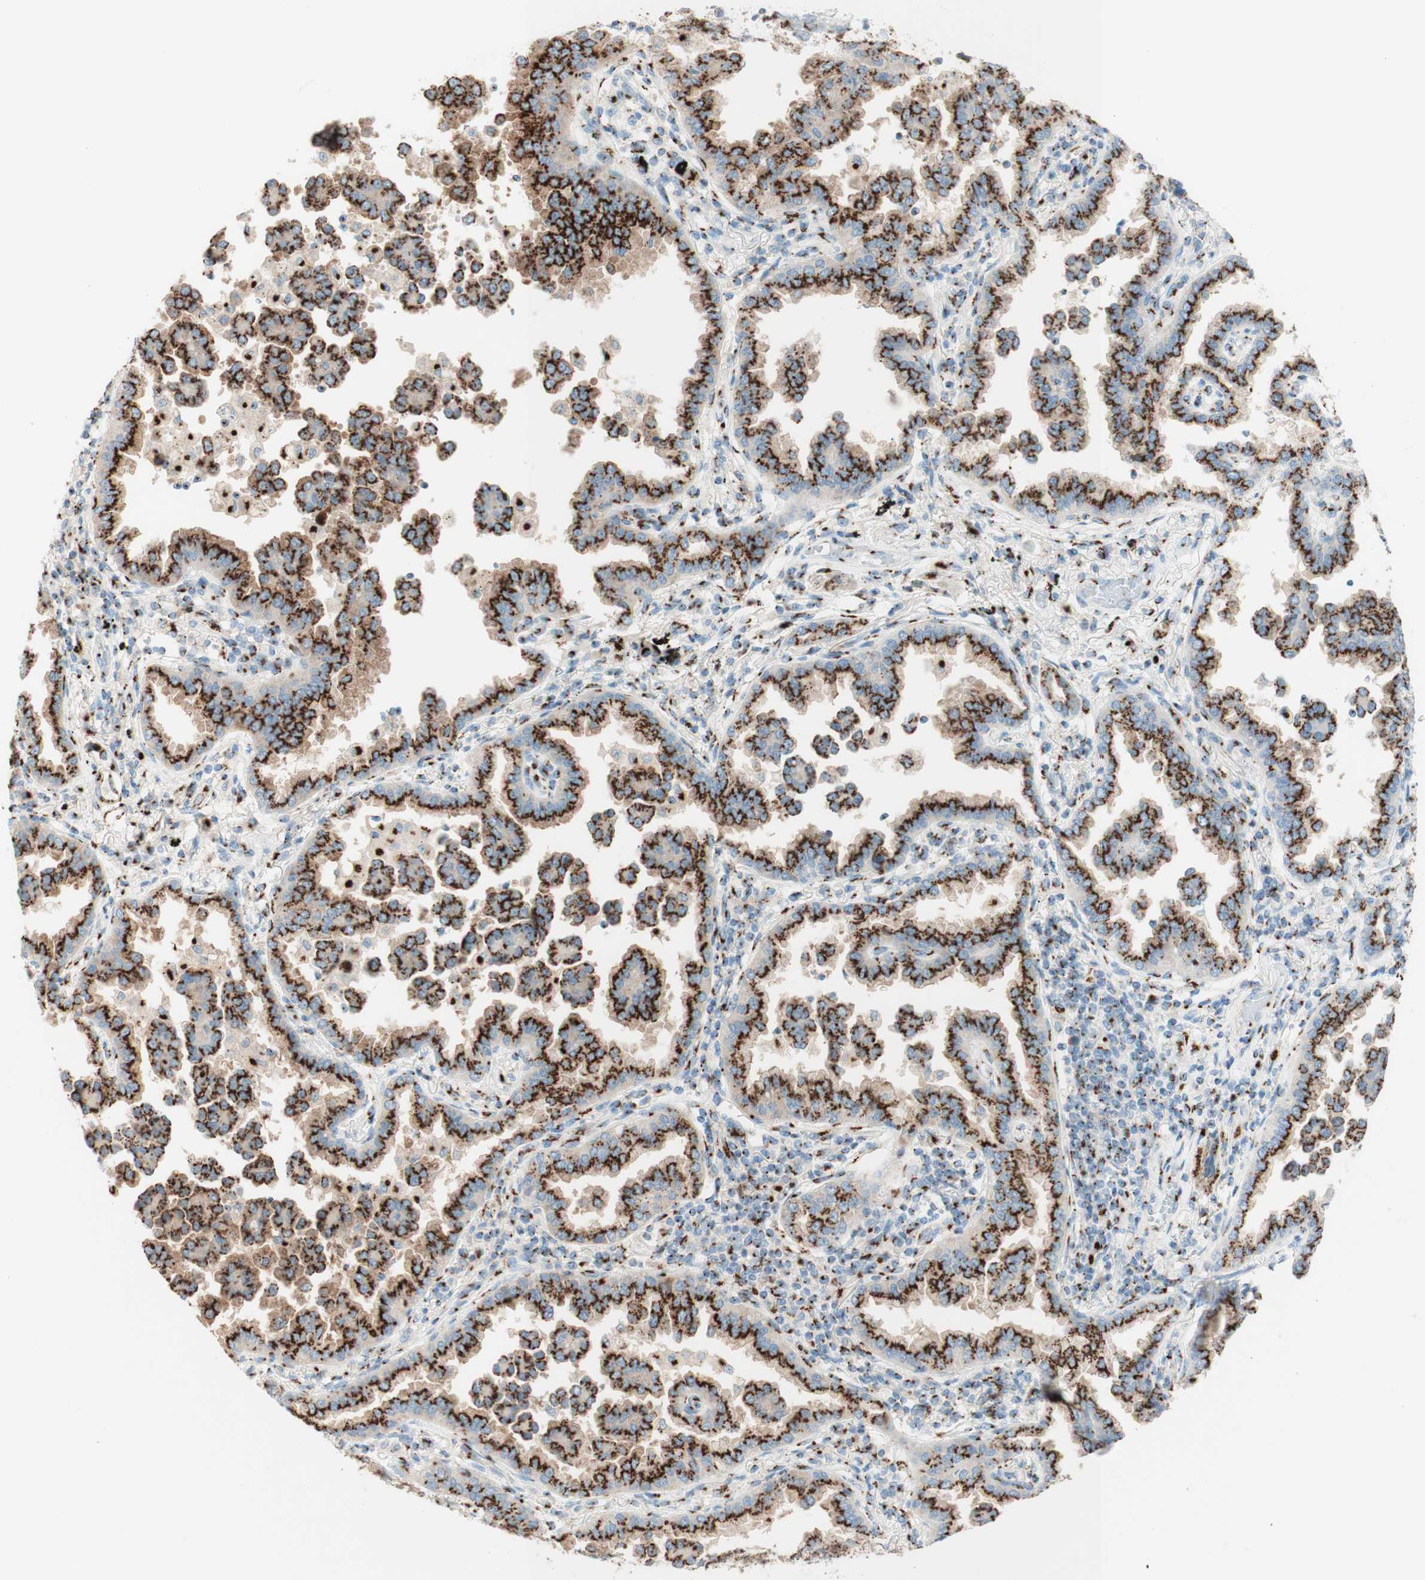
{"staining": {"intensity": "strong", "quantity": ">75%", "location": "cytoplasmic/membranous"}, "tissue": "lung cancer", "cell_type": "Tumor cells", "image_type": "cancer", "snomed": [{"axis": "morphology", "description": "Normal tissue, NOS"}, {"axis": "morphology", "description": "Adenocarcinoma, NOS"}, {"axis": "topography", "description": "Lung"}], "caption": "A histopathology image of human adenocarcinoma (lung) stained for a protein displays strong cytoplasmic/membranous brown staining in tumor cells.", "gene": "GOLGB1", "patient": {"sex": "male", "age": 59}}